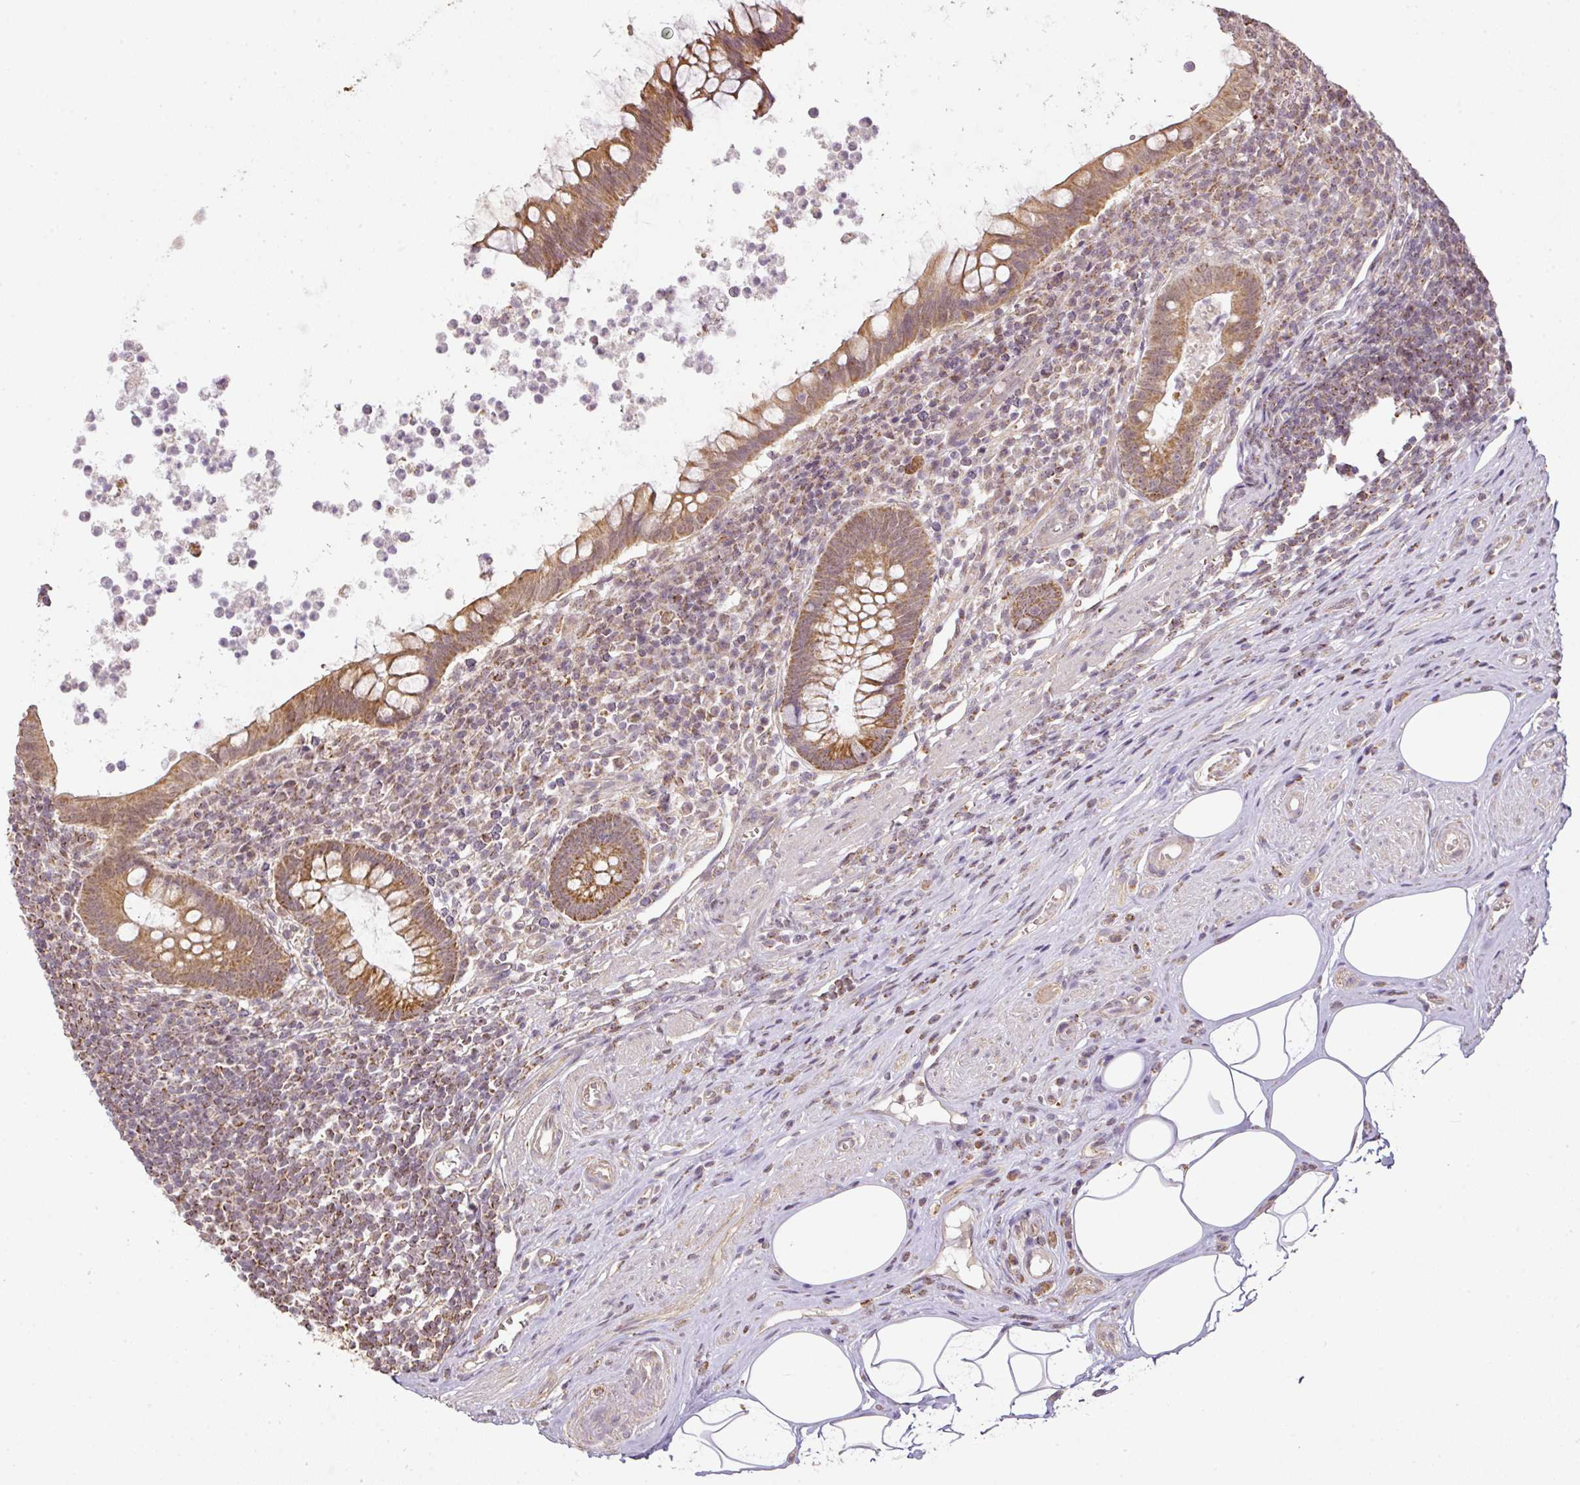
{"staining": {"intensity": "moderate", "quantity": ">75%", "location": "cytoplasmic/membranous"}, "tissue": "appendix", "cell_type": "Glandular cells", "image_type": "normal", "snomed": [{"axis": "morphology", "description": "Normal tissue, NOS"}, {"axis": "topography", "description": "Appendix"}], "caption": "Immunohistochemical staining of benign appendix displays moderate cytoplasmic/membranous protein expression in about >75% of glandular cells. (Stains: DAB (3,3'-diaminobenzidine) in brown, nuclei in blue, Microscopy: brightfield microscopy at high magnification).", "gene": "MYOM2", "patient": {"sex": "female", "age": 56}}